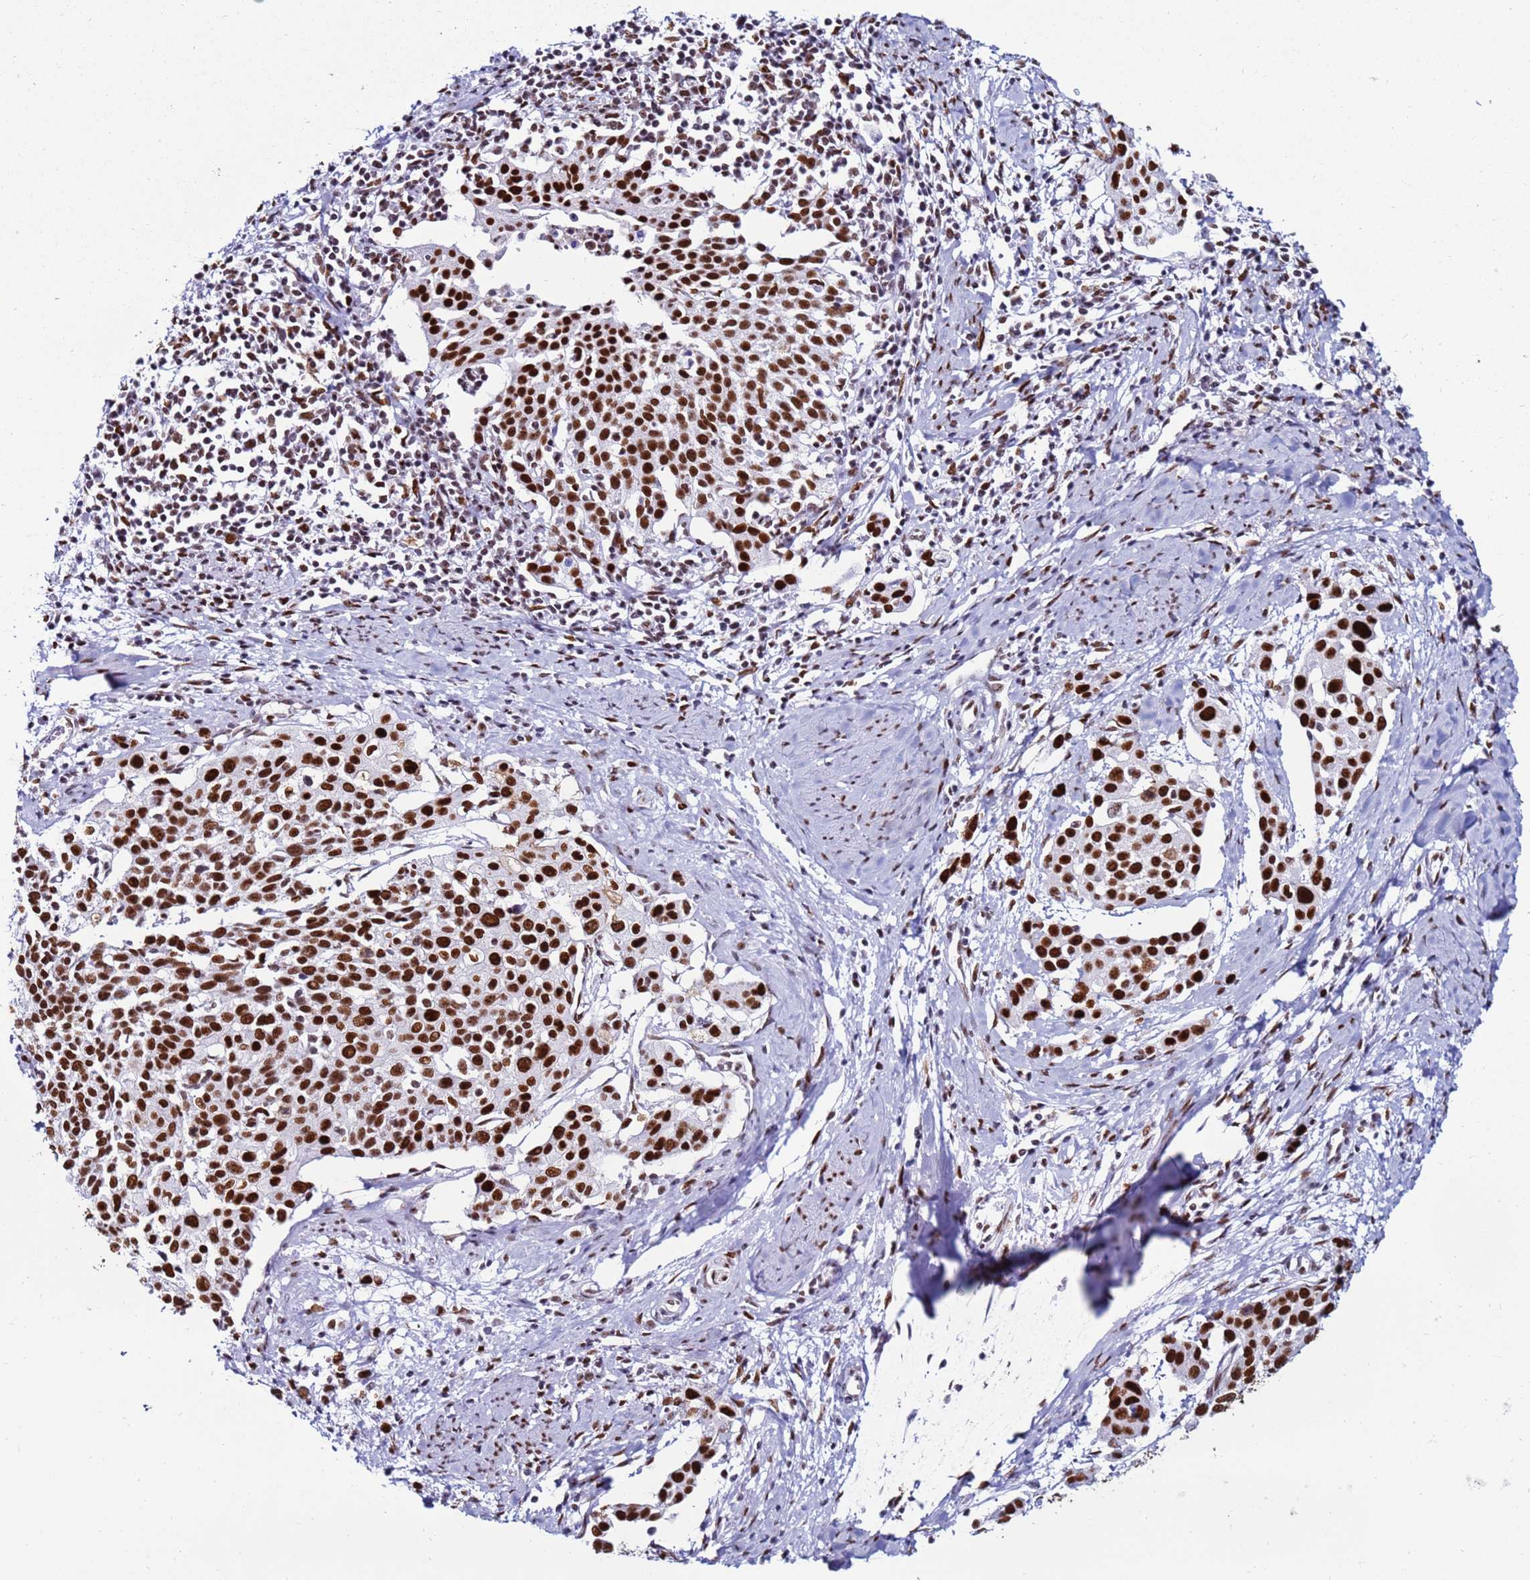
{"staining": {"intensity": "strong", "quantity": ">75%", "location": "nuclear"}, "tissue": "cervical cancer", "cell_type": "Tumor cells", "image_type": "cancer", "snomed": [{"axis": "morphology", "description": "Squamous cell carcinoma, NOS"}, {"axis": "topography", "description": "Cervix"}], "caption": "Strong nuclear positivity is appreciated in about >75% of tumor cells in cervical cancer (squamous cell carcinoma).", "gene": "KPNA4", "patient": {"sex": "female", "age": 44}}